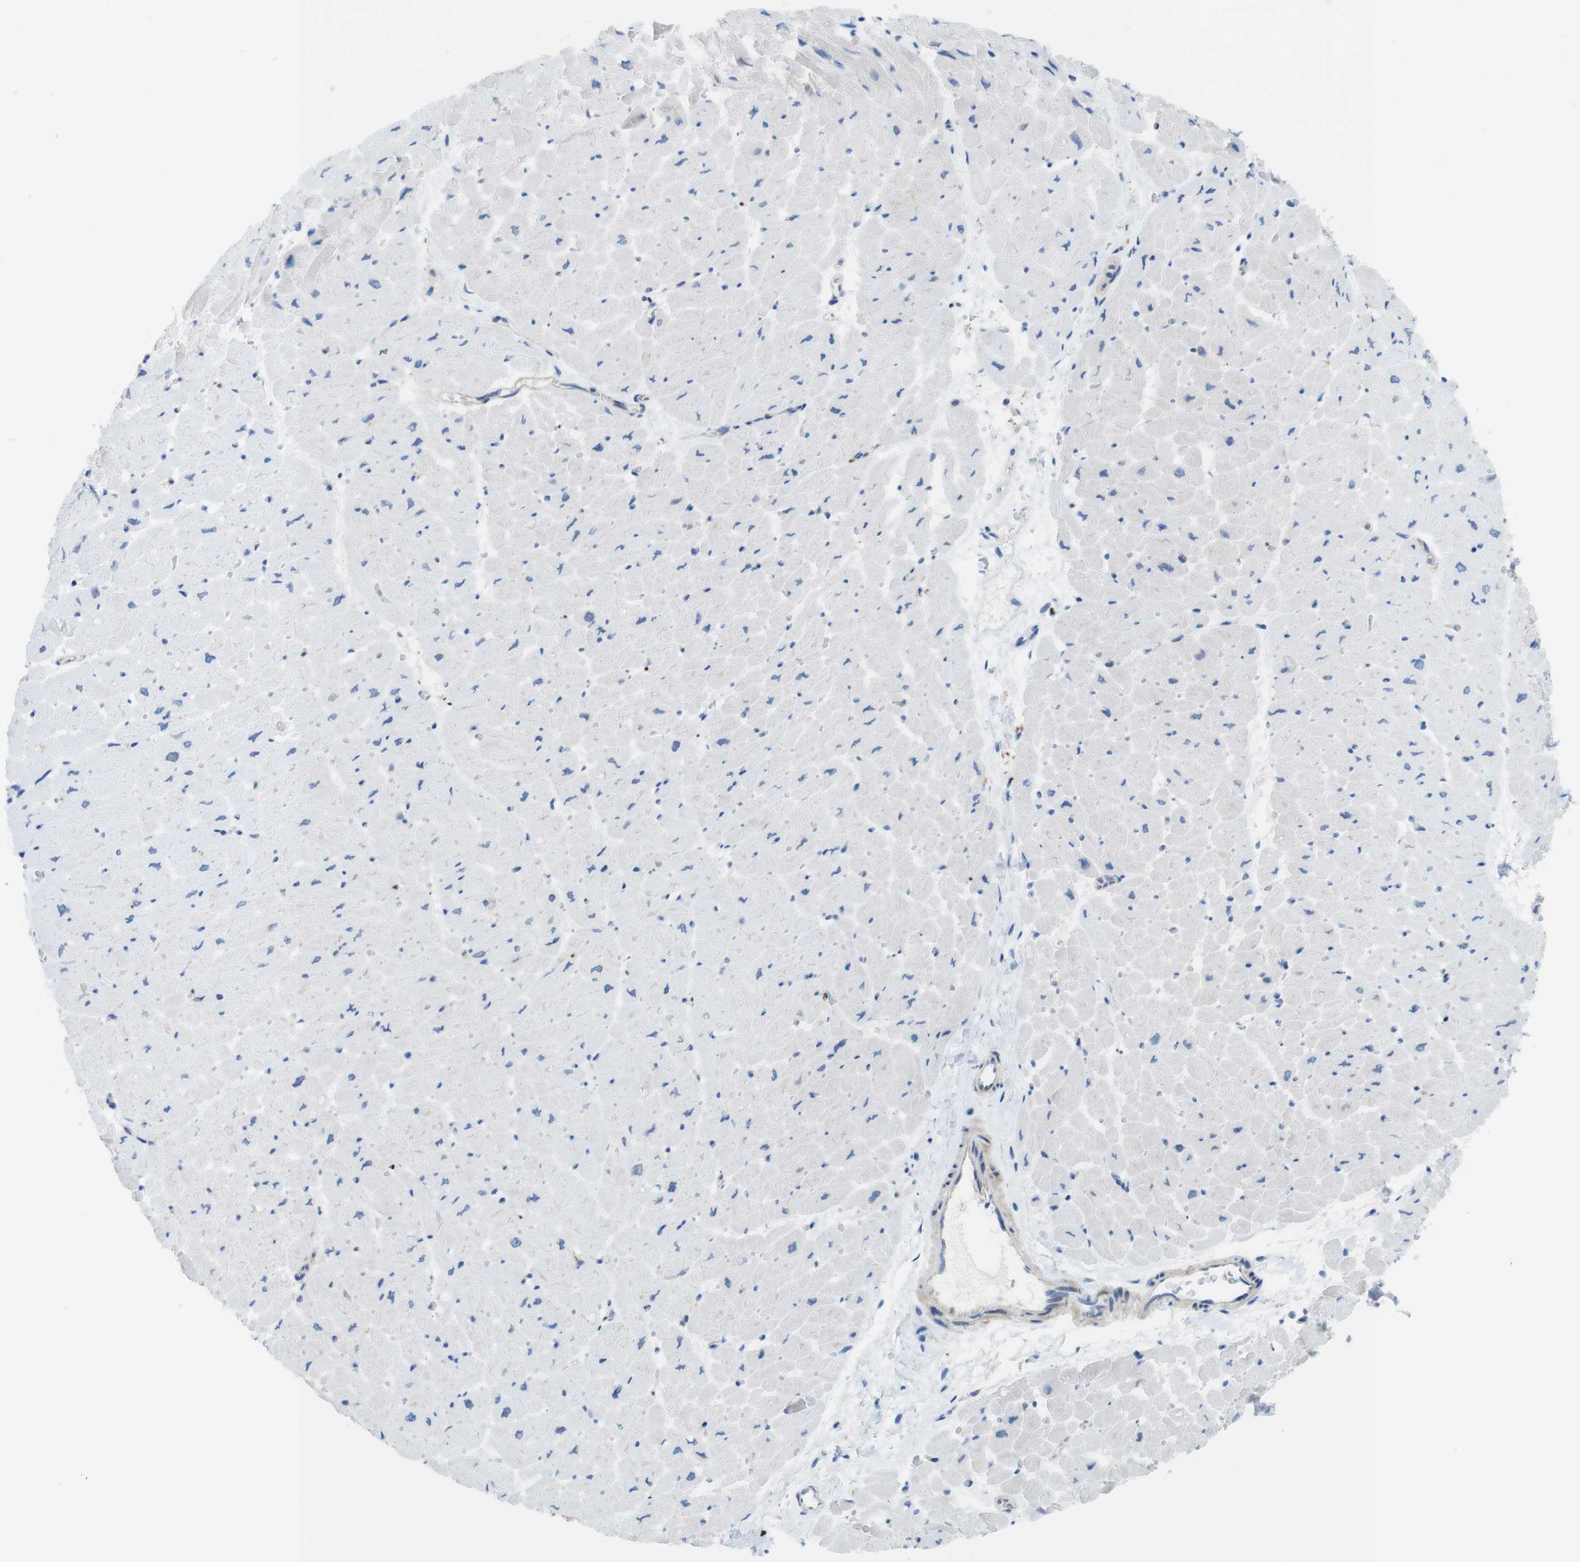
{"staining": {"intensity": "weak", "quantity": "<25%", "location": "cytoplasmic/membranous"}, "tissue": "heart muscle", "cell_type": "Cardiomyocytes", "image_type": "normal", "snomed": [{"axis": "morphology", "description": "Normal tissue, NOS"}, {"axis": "topography", "description": "Heart"}], "caption": "This is an immunohistochemistry histopathology image of unremarkable heart muscle. There is no expression in cardiomyocytes.", "gene": "CLMN", "patient": {"sex": "male", "age": 45}}